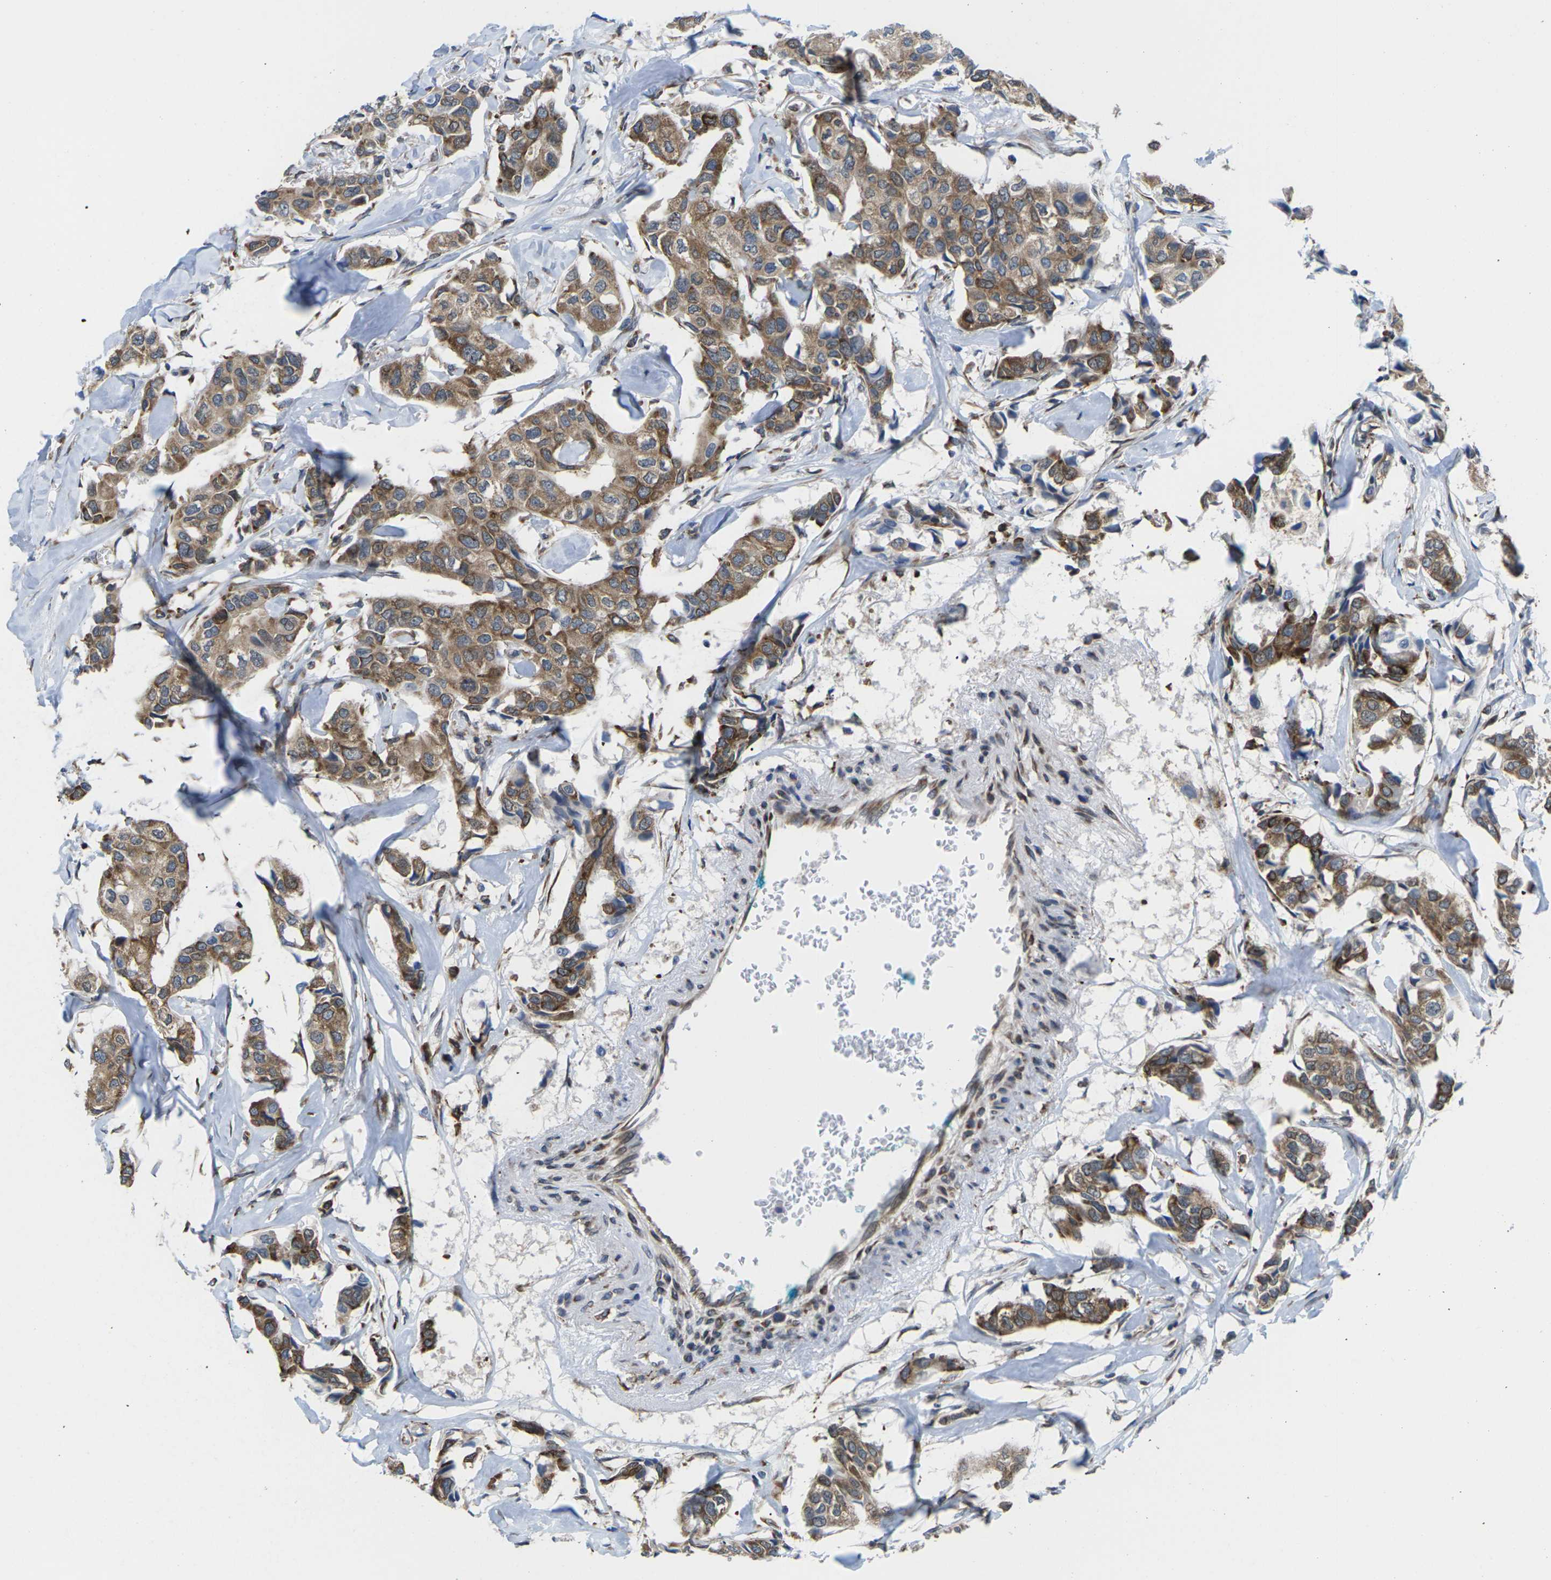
{"staining": {"intensity": "moderate", "quantity": ">75%", "location": "cytoplasmic/membranous"}, "tissue": "breast cancer", "cell_type": "Tumor cells", "image_type": "cancer", "snomed": [{"axis": "morphology", "description": "Duct carcinoma"}, {"axis": "topography", "description": "Breast"}], "caption": "This is a photomicrograph of immunohistochemistry (IHC) staining of breast infiltrating ductal carcinoma, which shows moderate positivity in the cytoplasmic/membranous of tumor cells.", "gene": "PDZK1IP1", "patient": {"sex": "female", "age": 80}}